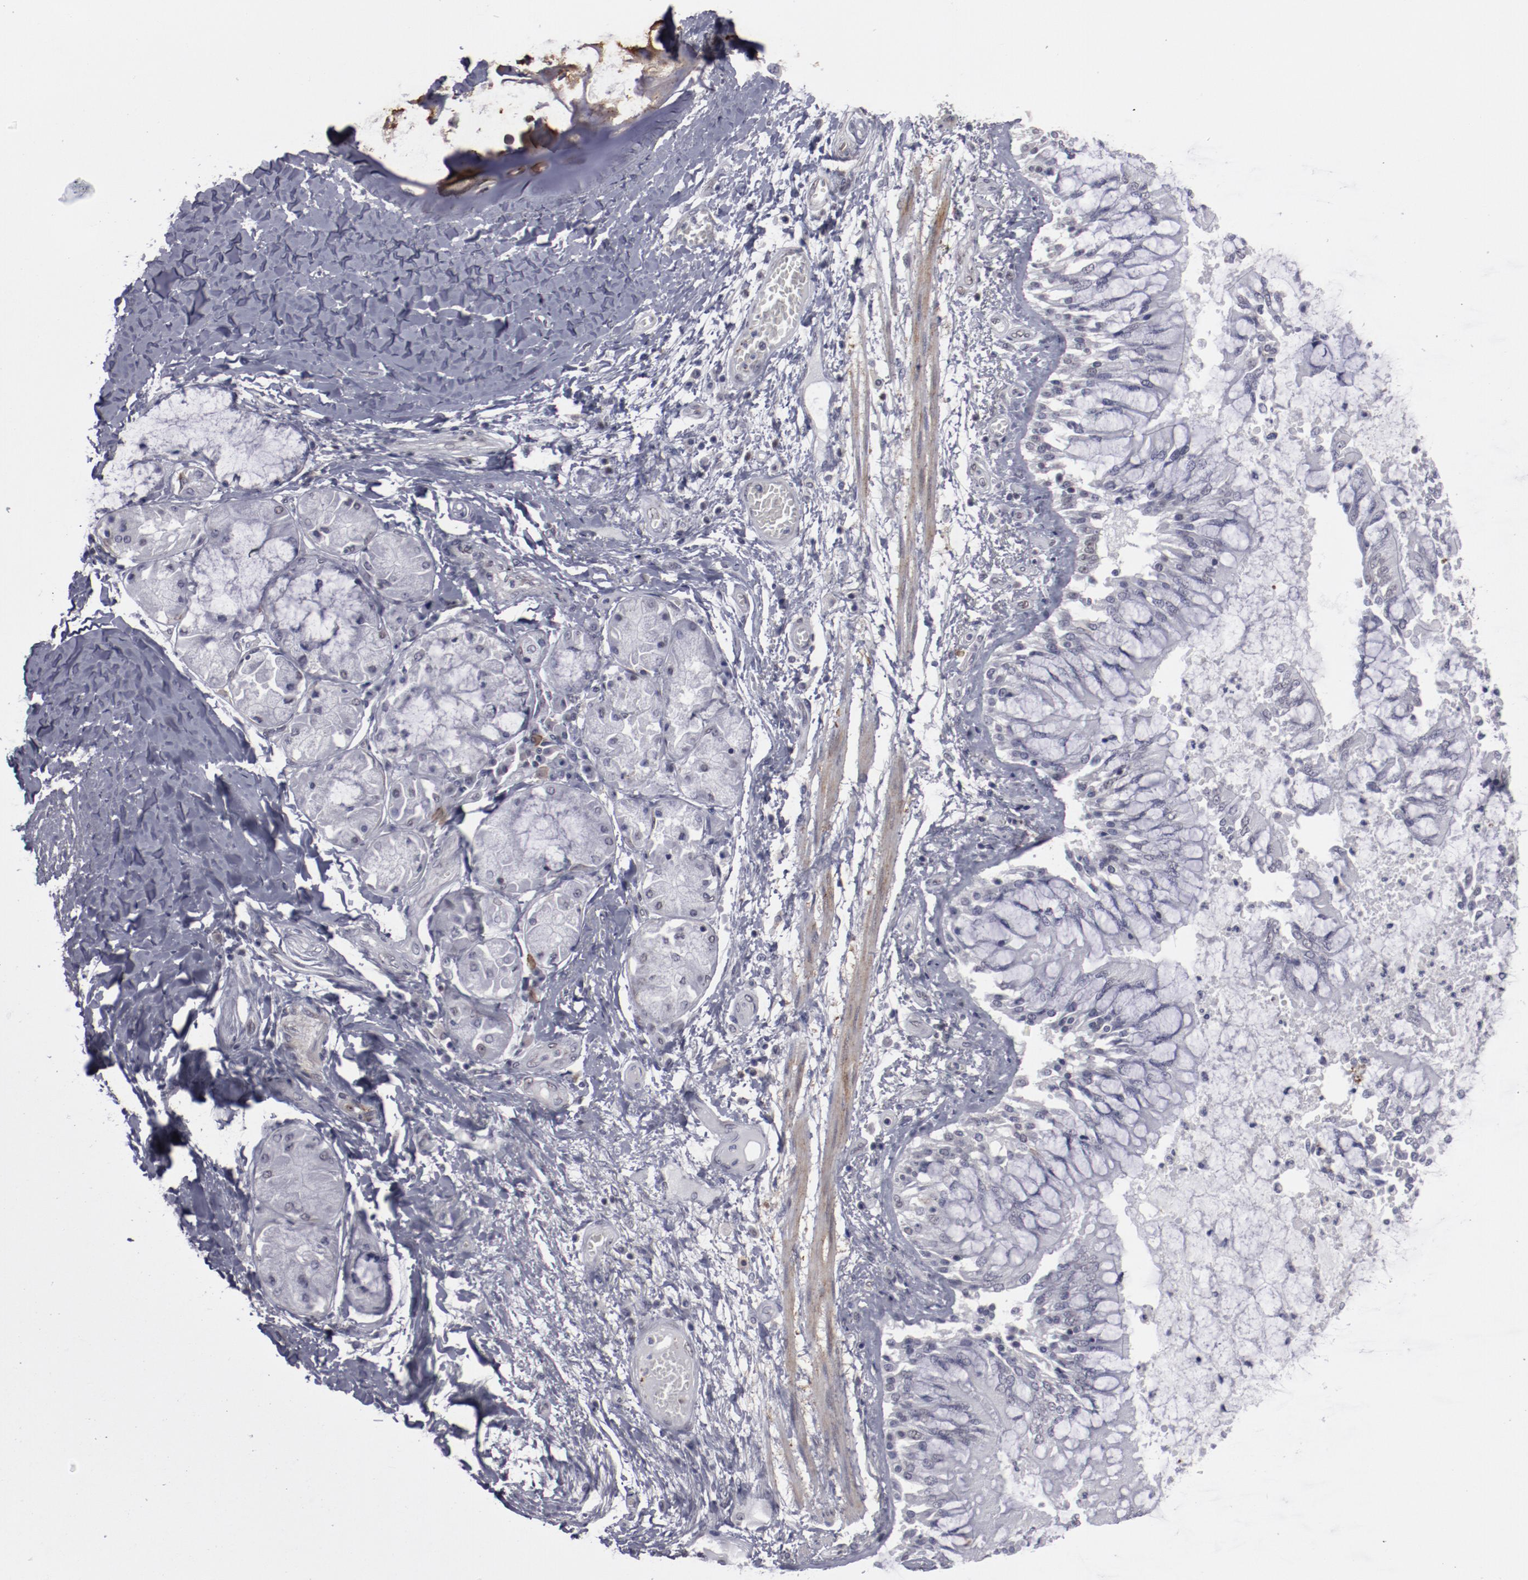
{"staining": {"intensity": "negative", "quantity": "none", "location": "none"}, "tissue": "bronchus", "cell_type": "Respiratory epithelial cells", "image_type": "normal", "snomed": [{"axis": "morphology", "description": "Normal tissue, NOS"}, {"axis": "topography", "description": "Cartilage tissue"}, {"axis": "topography", "description": "Bronchus"}, {"axis": "topography", "description": "Lung"}], "caption": "An image of human bronchus is negative for staining in respiratory epithelial cells. Brightfield microscopy of IHC stained with DAB (3,3'-diaminobenzidine) (brown) and hematoxylin (blue), captured at high magnification.", "gene": "LEF1", "patient": {"sex": "female", "age": 49}}